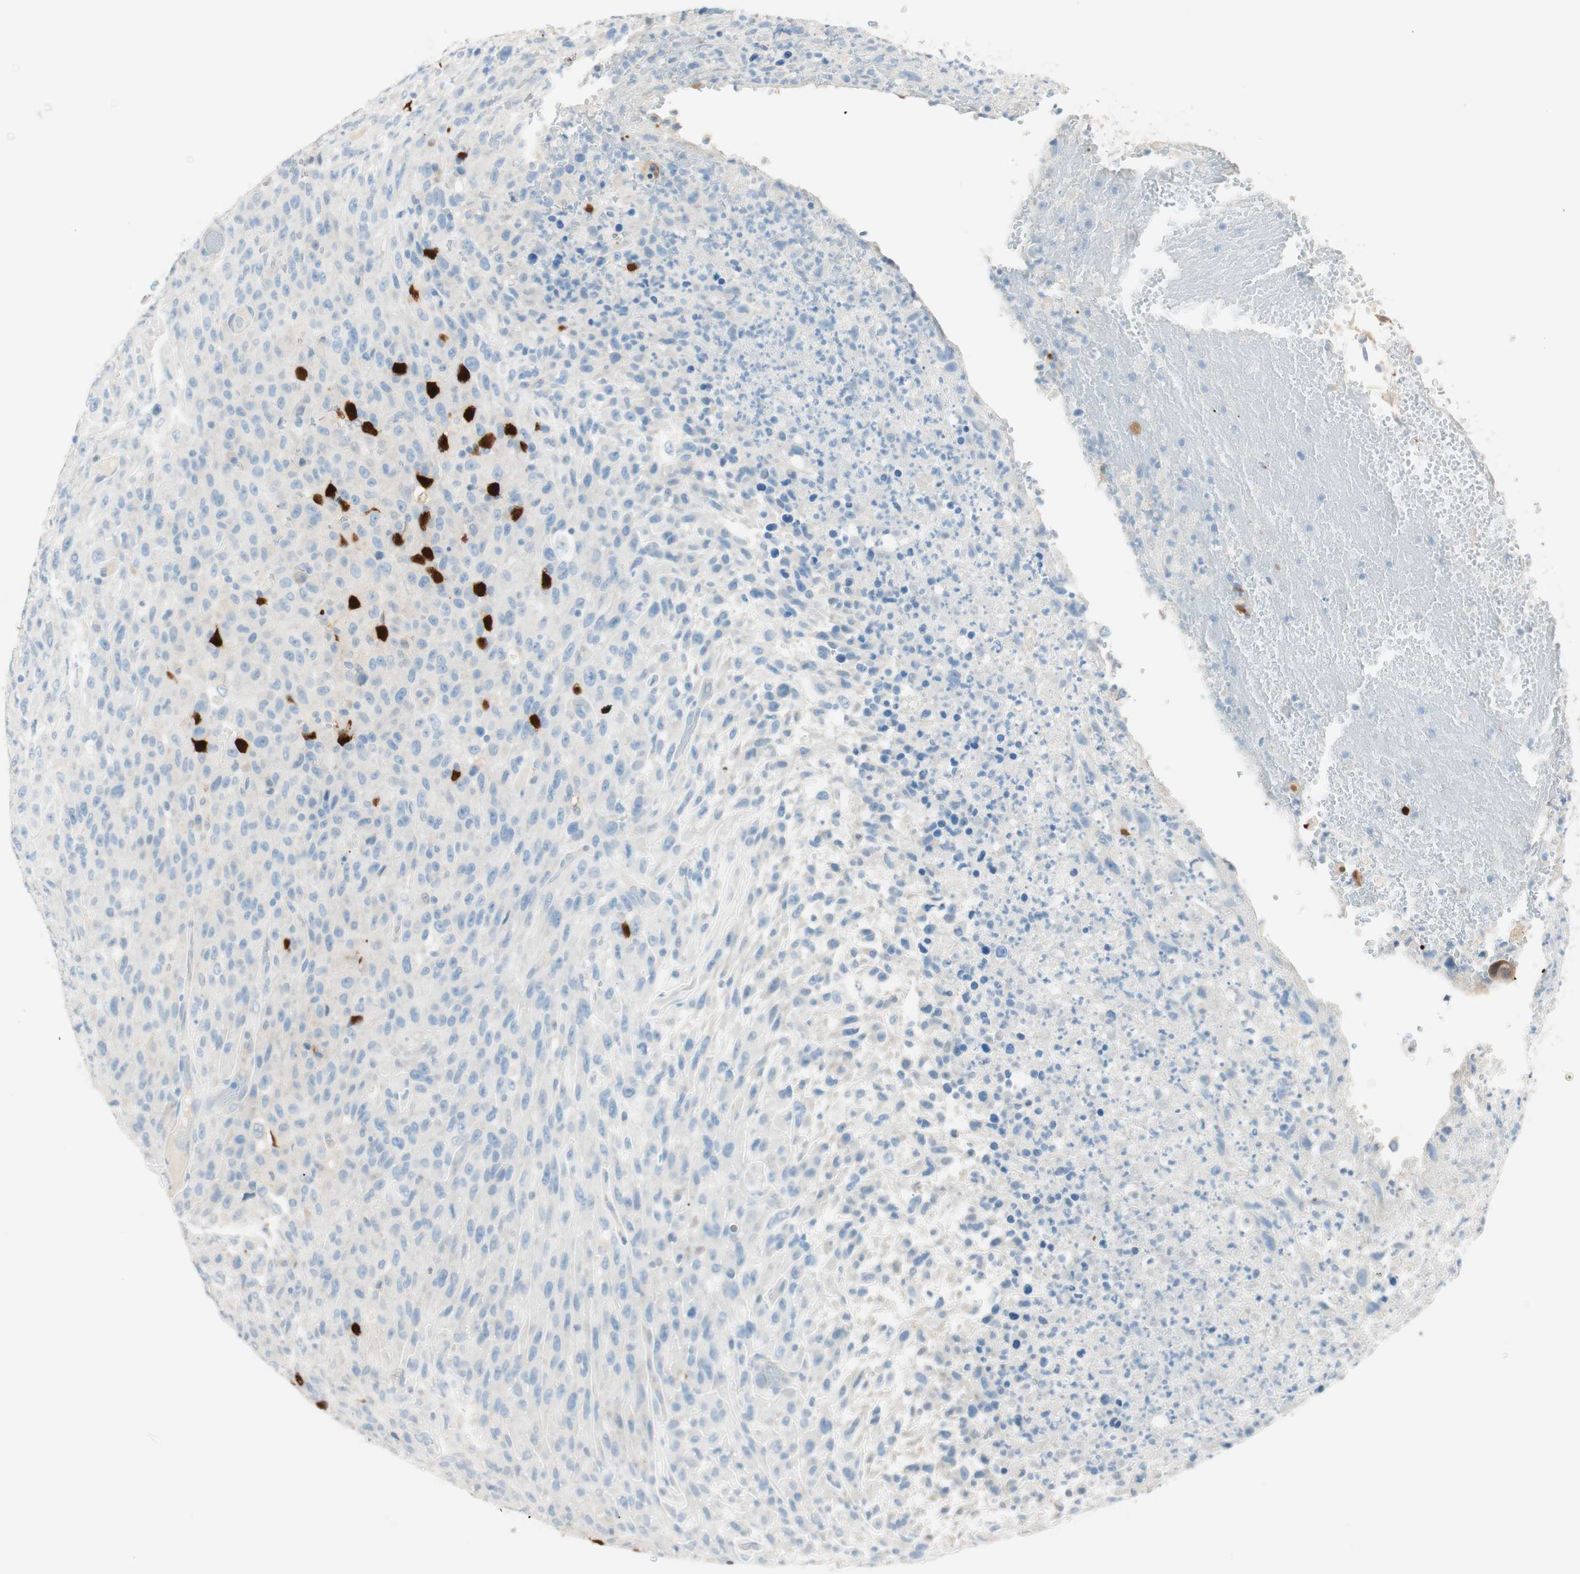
{"staining": {"intensity": "moderate", "quantity": "<25%", "location": "cytoplasmic/membranous,nuclear"}, "tissue": "urothelial cancer", "cell_type": "Tumor cells", "image_type": "cancer", "snomed": [{"axis": "morphology", "description": "Urothelial carcinoma, High grade"}, {"axis": "topography", "description": "Urinary bladder"}], "caption": "High-grade urothelial carcinoma stained for a protein (brown) displays moderate cytoplasmic/membranous and nuclear positive expression in approximately <25% of tumor cells.", "gene": "HPGD", "patient": {"sex": "male", "age": 66}}